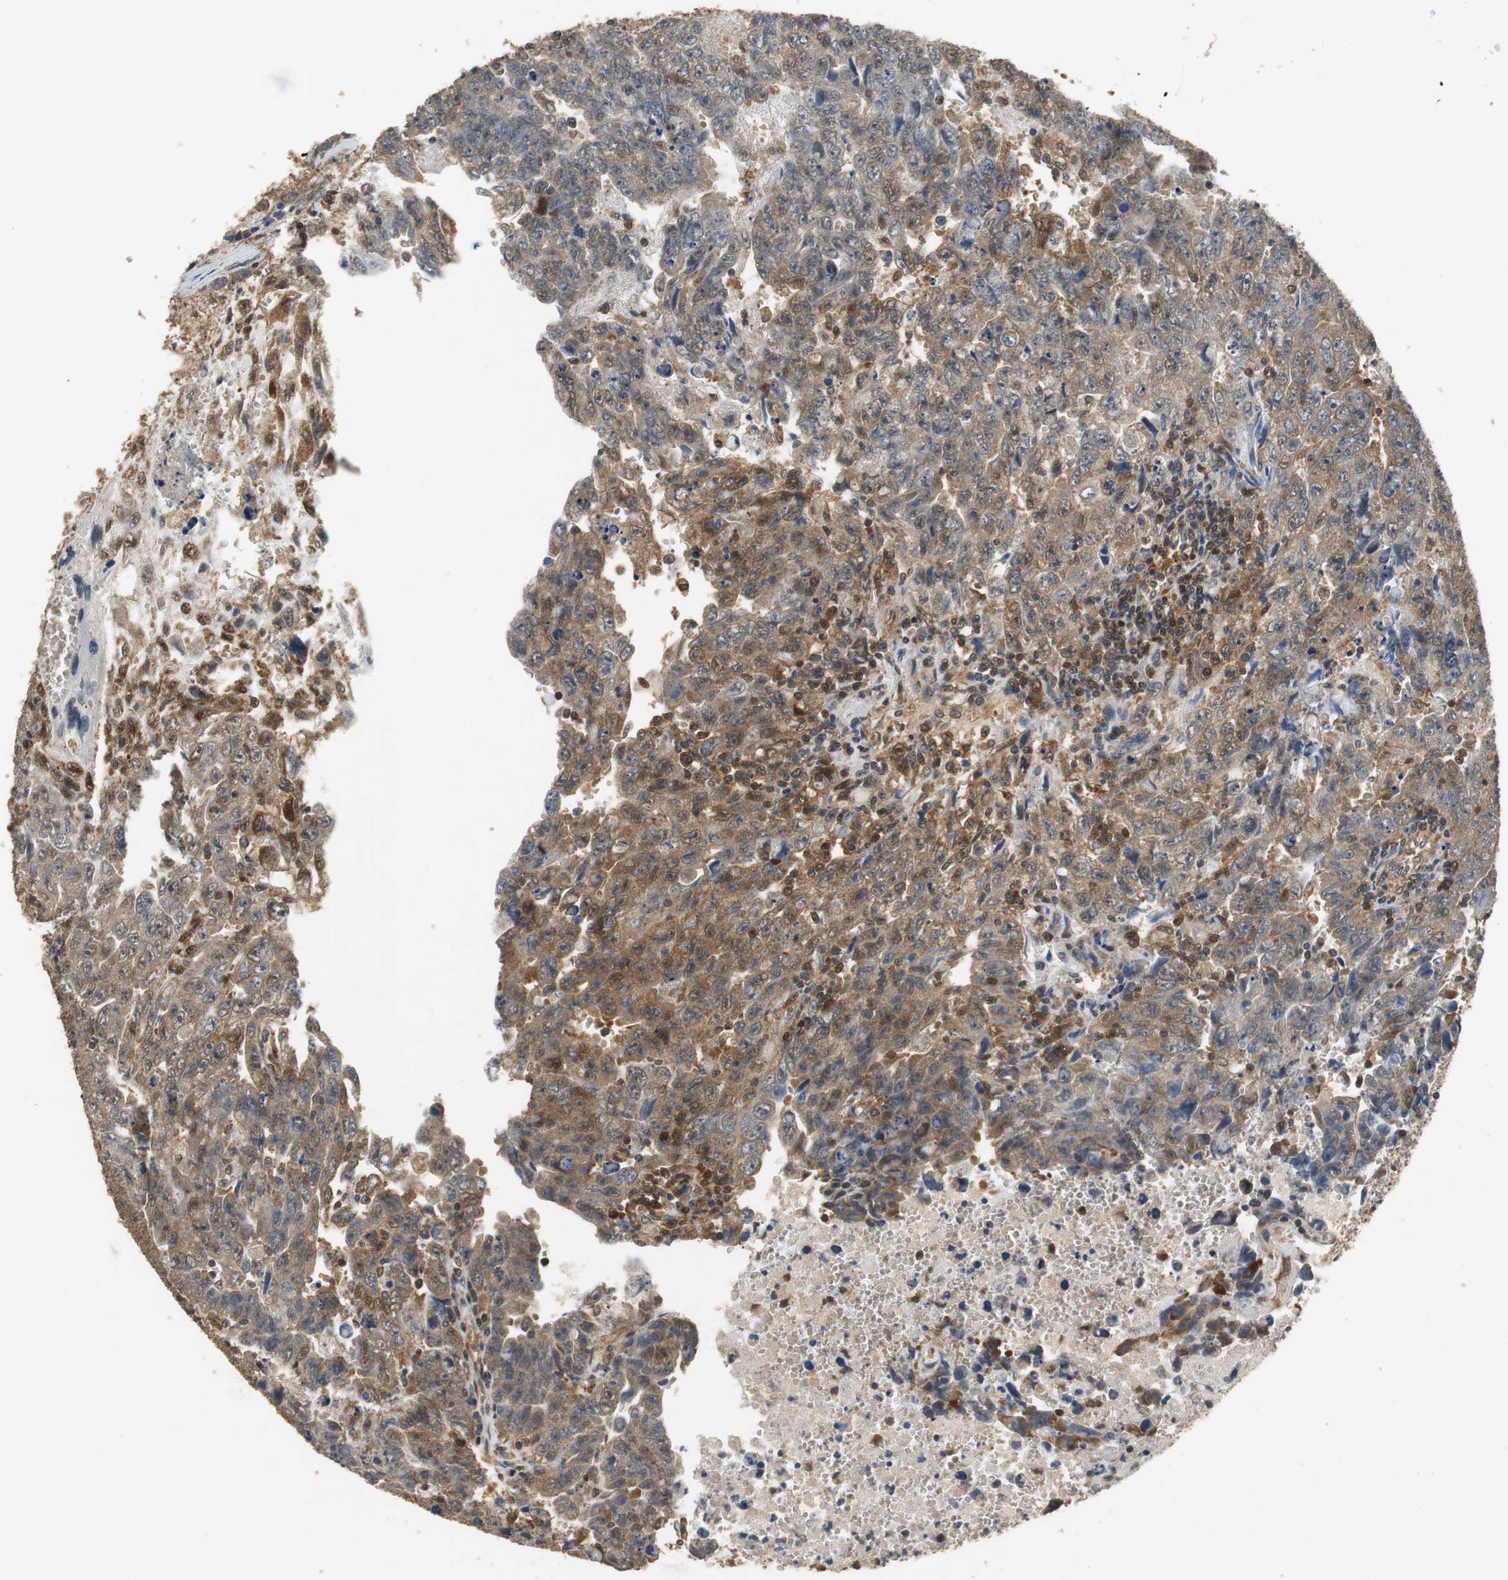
{"staining": {"intensity": "moderate", "quantity": ">75%", "location": "cytoplasmic/membranous,nuclear"}, "tissue": "testis cancer", "cell_type": "Tumor cells", "image_type": "cancer", "snomed": [{"axis": "morphology", "description": "Carcinoma, Embryonal, NOS"}, {"axis": "topography", "description": "Testis"}], "caption": "High-magnification brightfield microscopy of testis embryonal carcinoma stained with DAB (brown) and counterstained with hematoxylin (blue). tumor cells exhibit moderate cytoplasmic/membranous and nuclear positivity is appreciated in about>75% of cells. The staining was performed using DAB to visualize the protein expression in brown, while the nuclei were stained in blue with hematoxylin (Magnification: 20x).", "gene": "UBQLN2", "patient": {"sex": "male", "age": 28}}